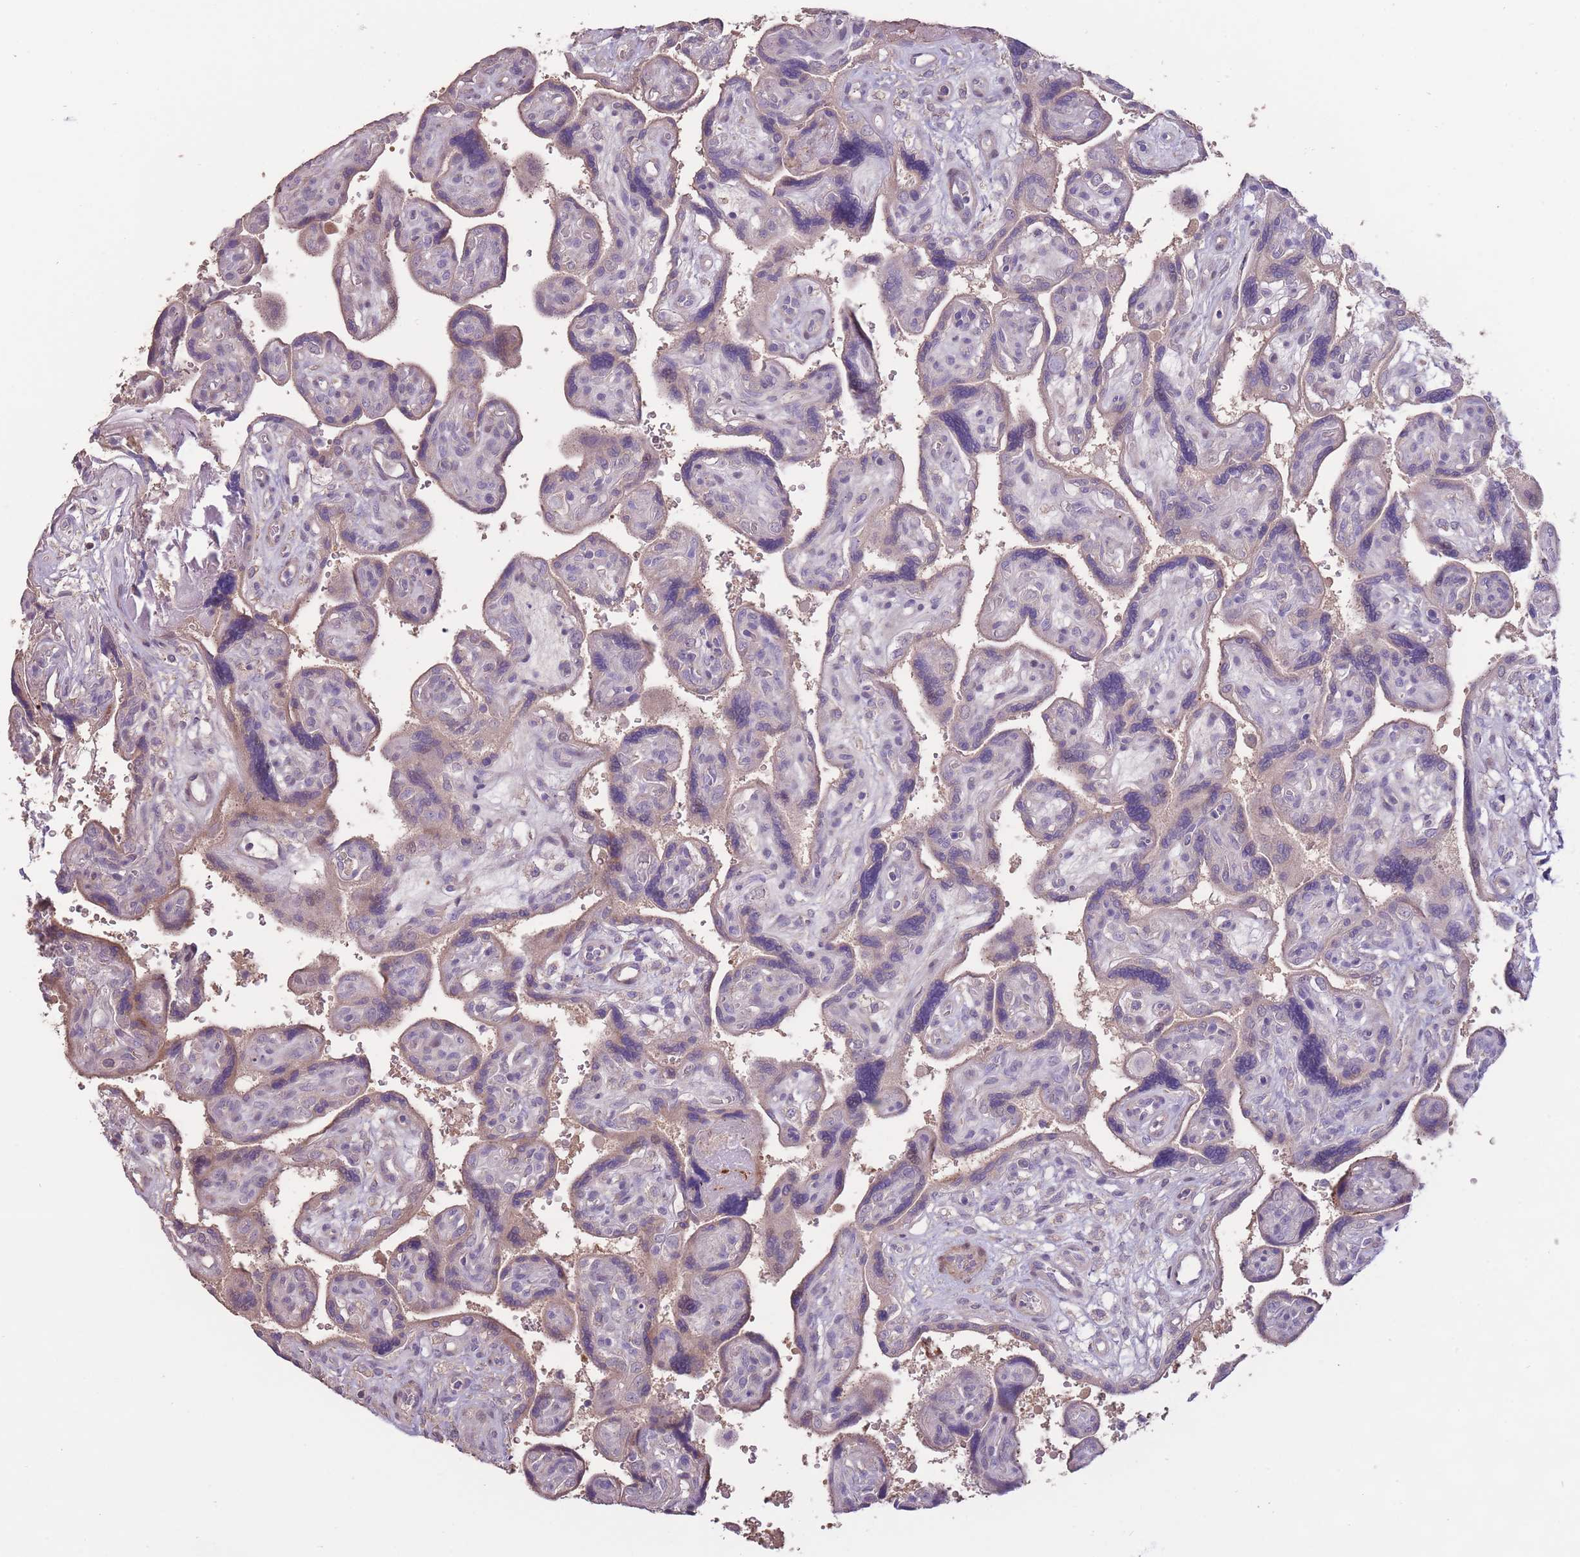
{"staining": {"intensity": "weak", "quantity": ">75%", "location": "cytoplasmic/membranous"}, "tissue": "placenta", "cell_type": "Decidual cells", "image_type": "normal", "snomed": [{"axis": "morphology", "description": "Normal tissue, NOS"}, {"axis": "topography", "description": "Placenta"}], "caption": "IHC image of benign placenta: human placenta stained using immunohistochemistry (IHC) reveals low levels of weak protein expression localized specifically in the cytoplasmic/membranous of decidual cells, appearing as a cytoplasmic/membranous brown color.", "gene": "RSPH10B2", "patient": {"sex": "female", "age": 39}}